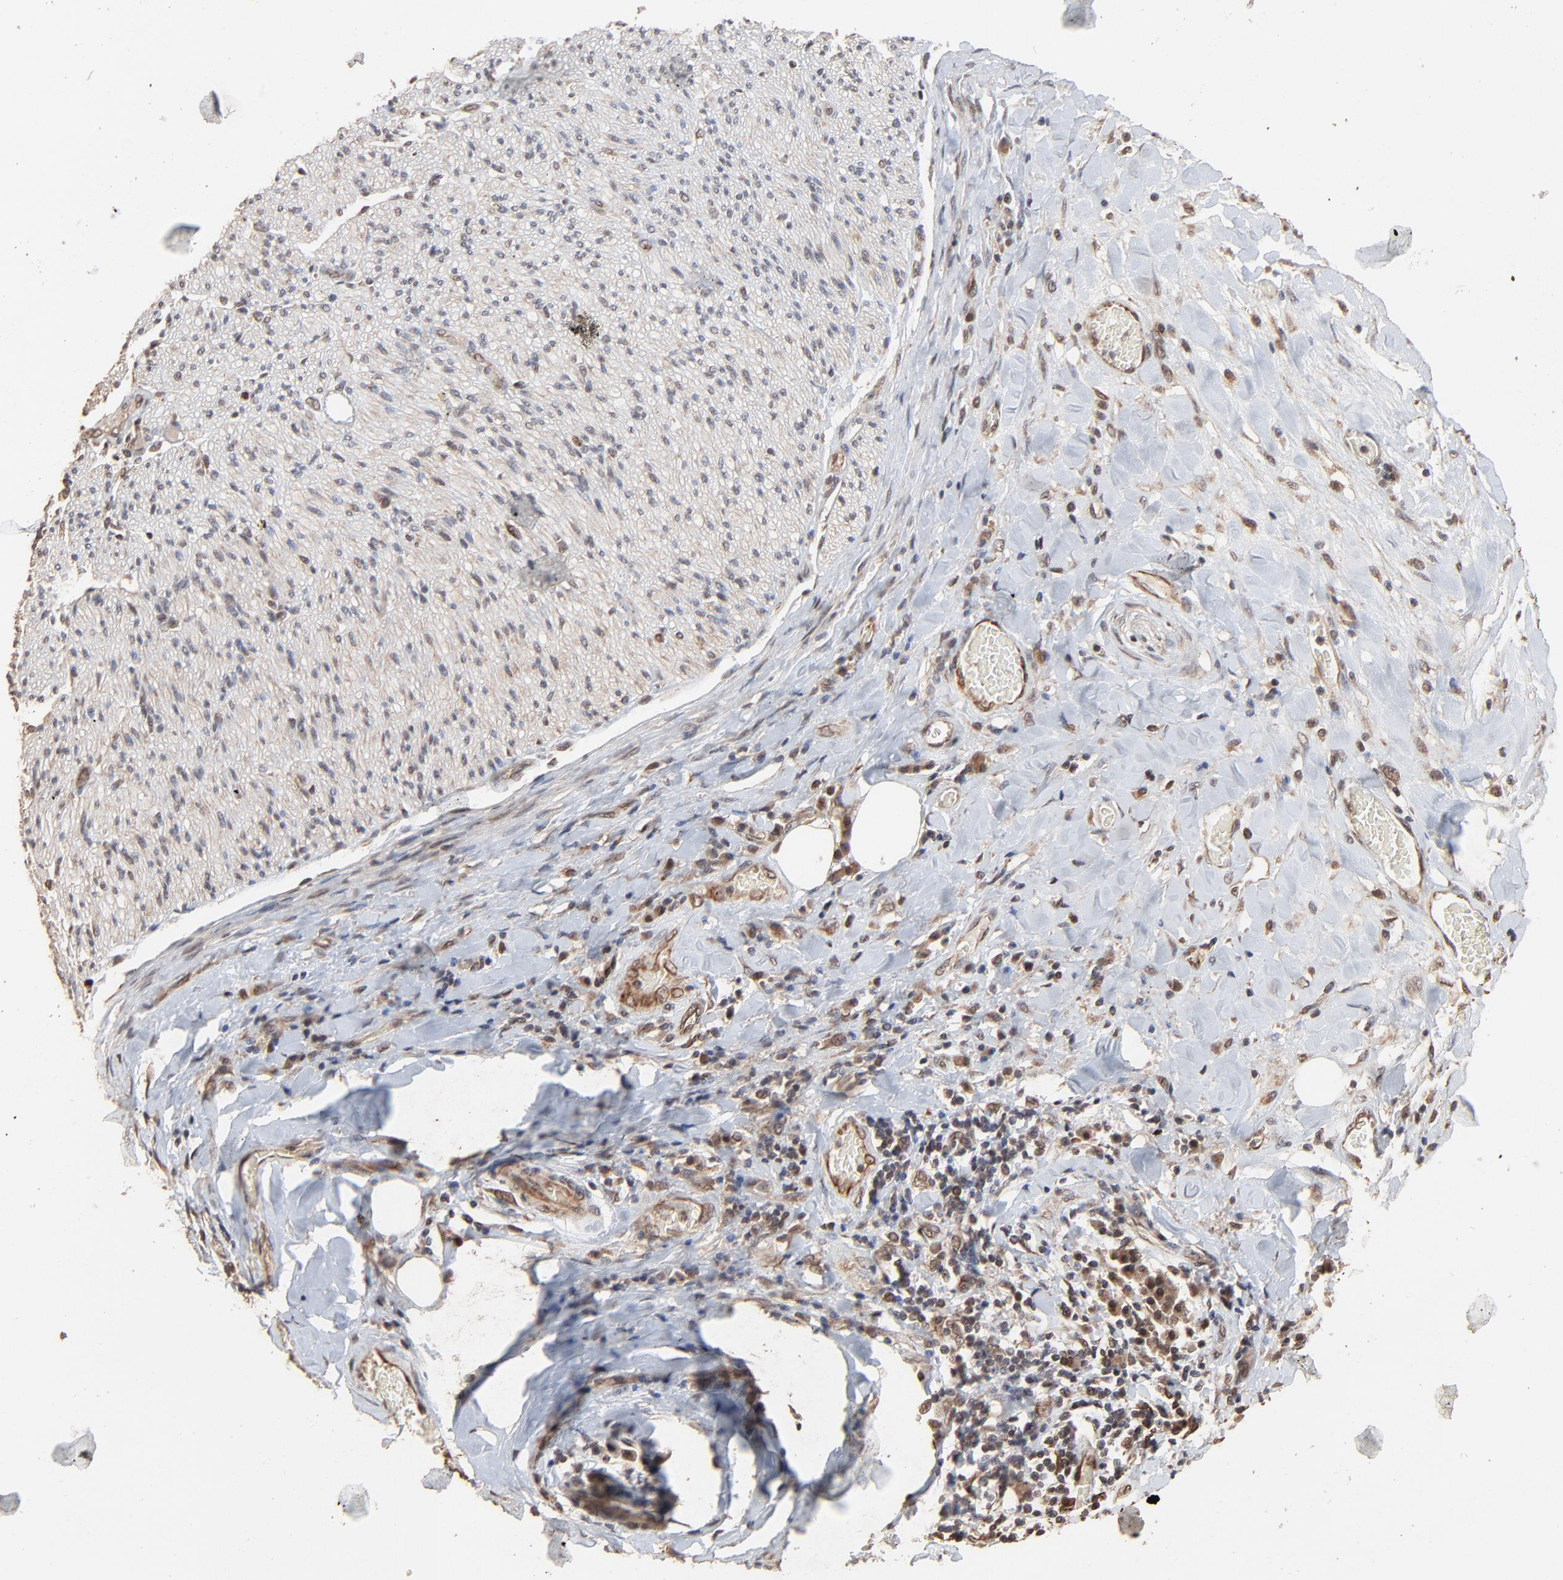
{"staining": {"intensity": "weak", "quantity": ">75%", "location": "cytoplasmic/membranous,nuclear"}, "tissue": "liver cancer", "cell_type": "Tumor cells", "image_type": "cancer", "snomed": [{"axis": "morphology", "description": "Cholangiocarcinoma"}, {"axis": "topography", "description": "Liver"}], "caption": "Brown immunohistochemical staining in liver cholangiocarcinoma displays weak cytoplasmic/membranous and nuclear staining in about >75% of tumor cells.", "gene": "FAM227A", "patient": {"sex": "male", "age": 58}}